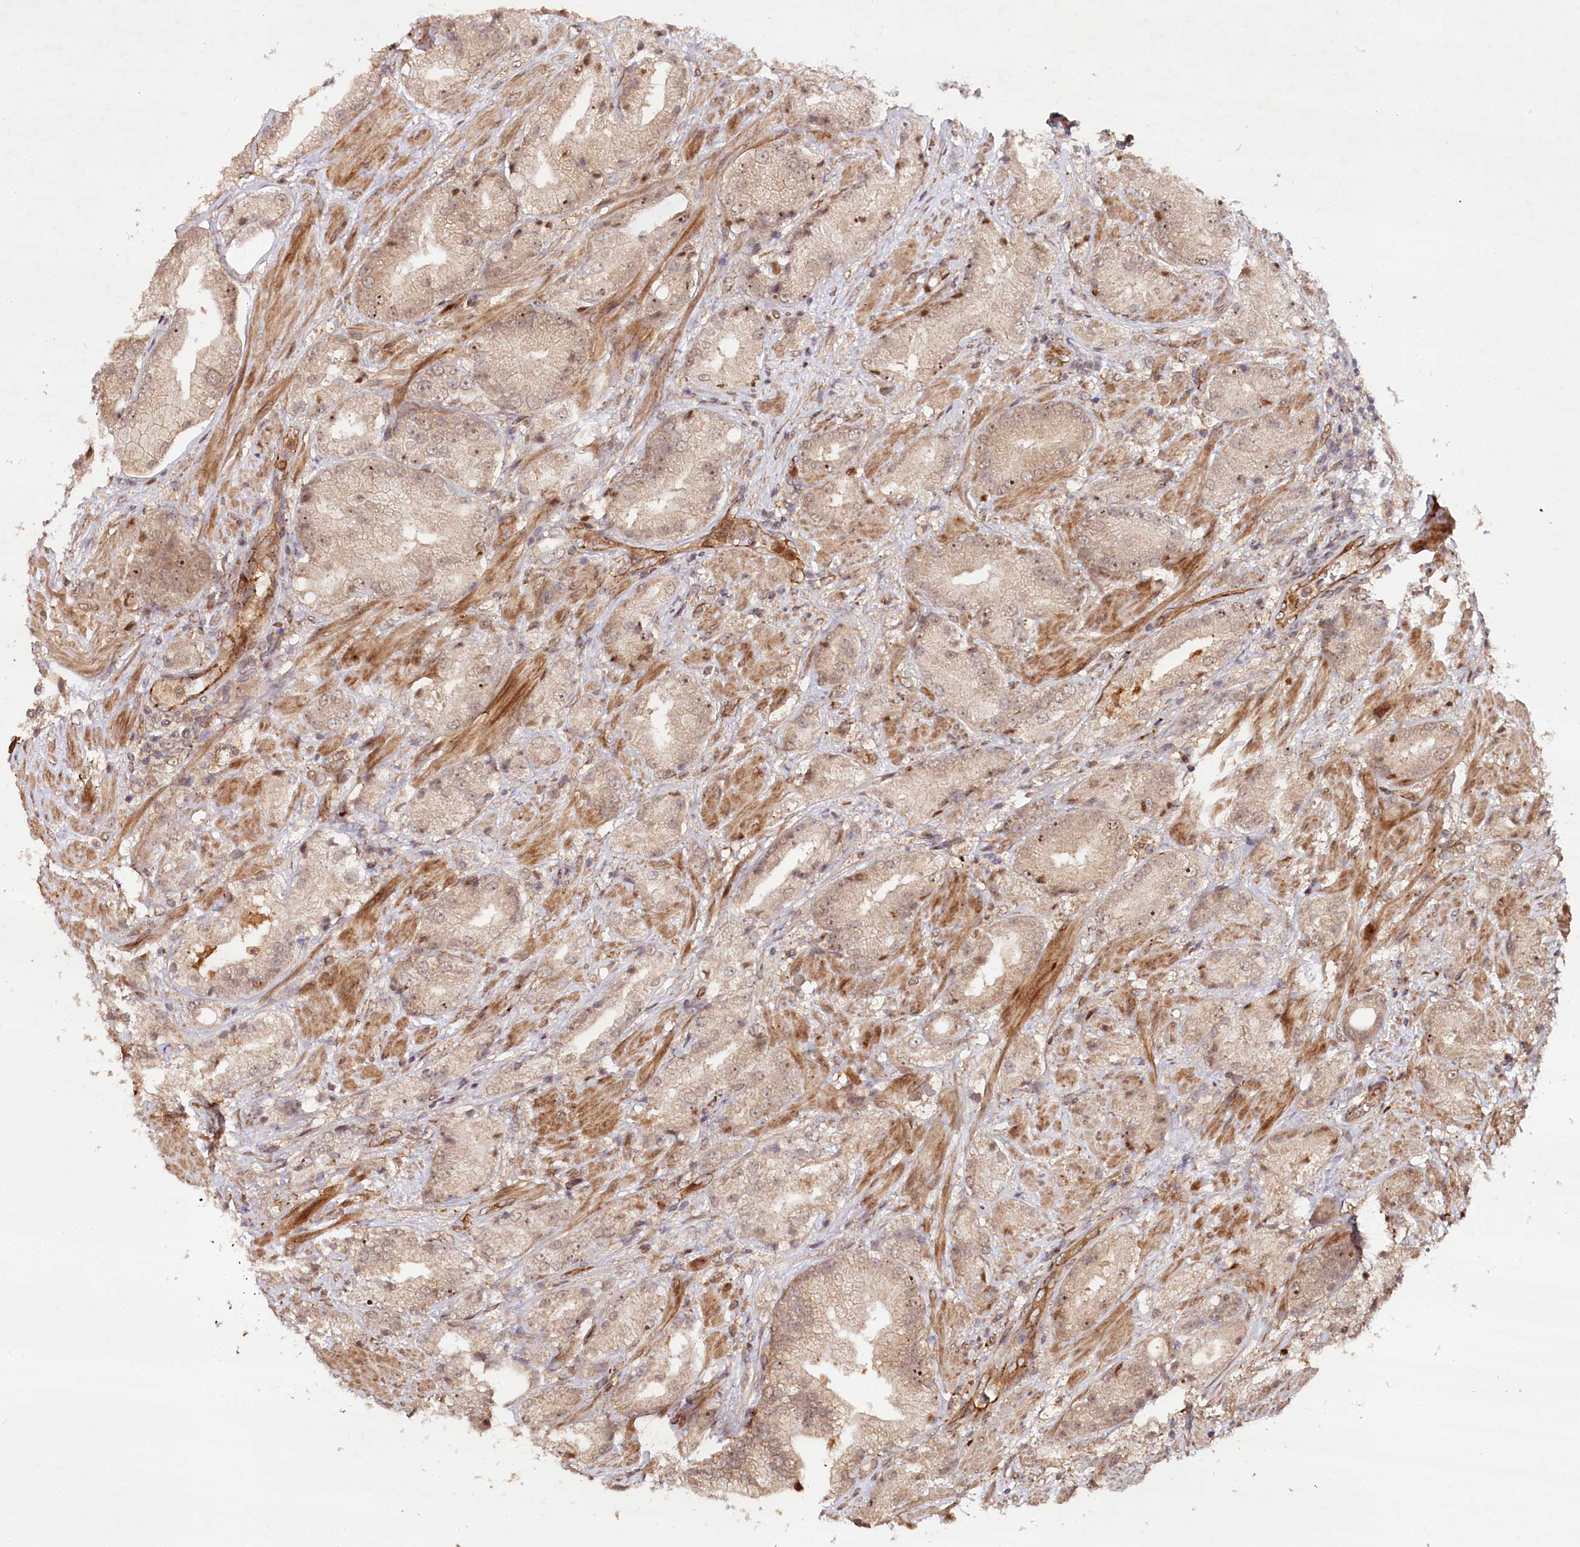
{"staining": {"intensity": "moderate", "quantity": "<25%", "location": "nuclear"}, "tissue": "prostate cancer", "cell_type": "Tumor cells", "image_type": "cancer", "snomed": [{"axis": "morphology", "description": "Adenocarcinoma, Low grade"}, {"axis": "topography", "description": "Prostate"}], "caption": "This photomicrograph shows IHC staining of prostate low-grade adenocarcinoma, with low moderate nuclear expression in about <25% of tumor cells.", "gene": "ALKBH8", "patient": {"sex": "male", "age": 67}}